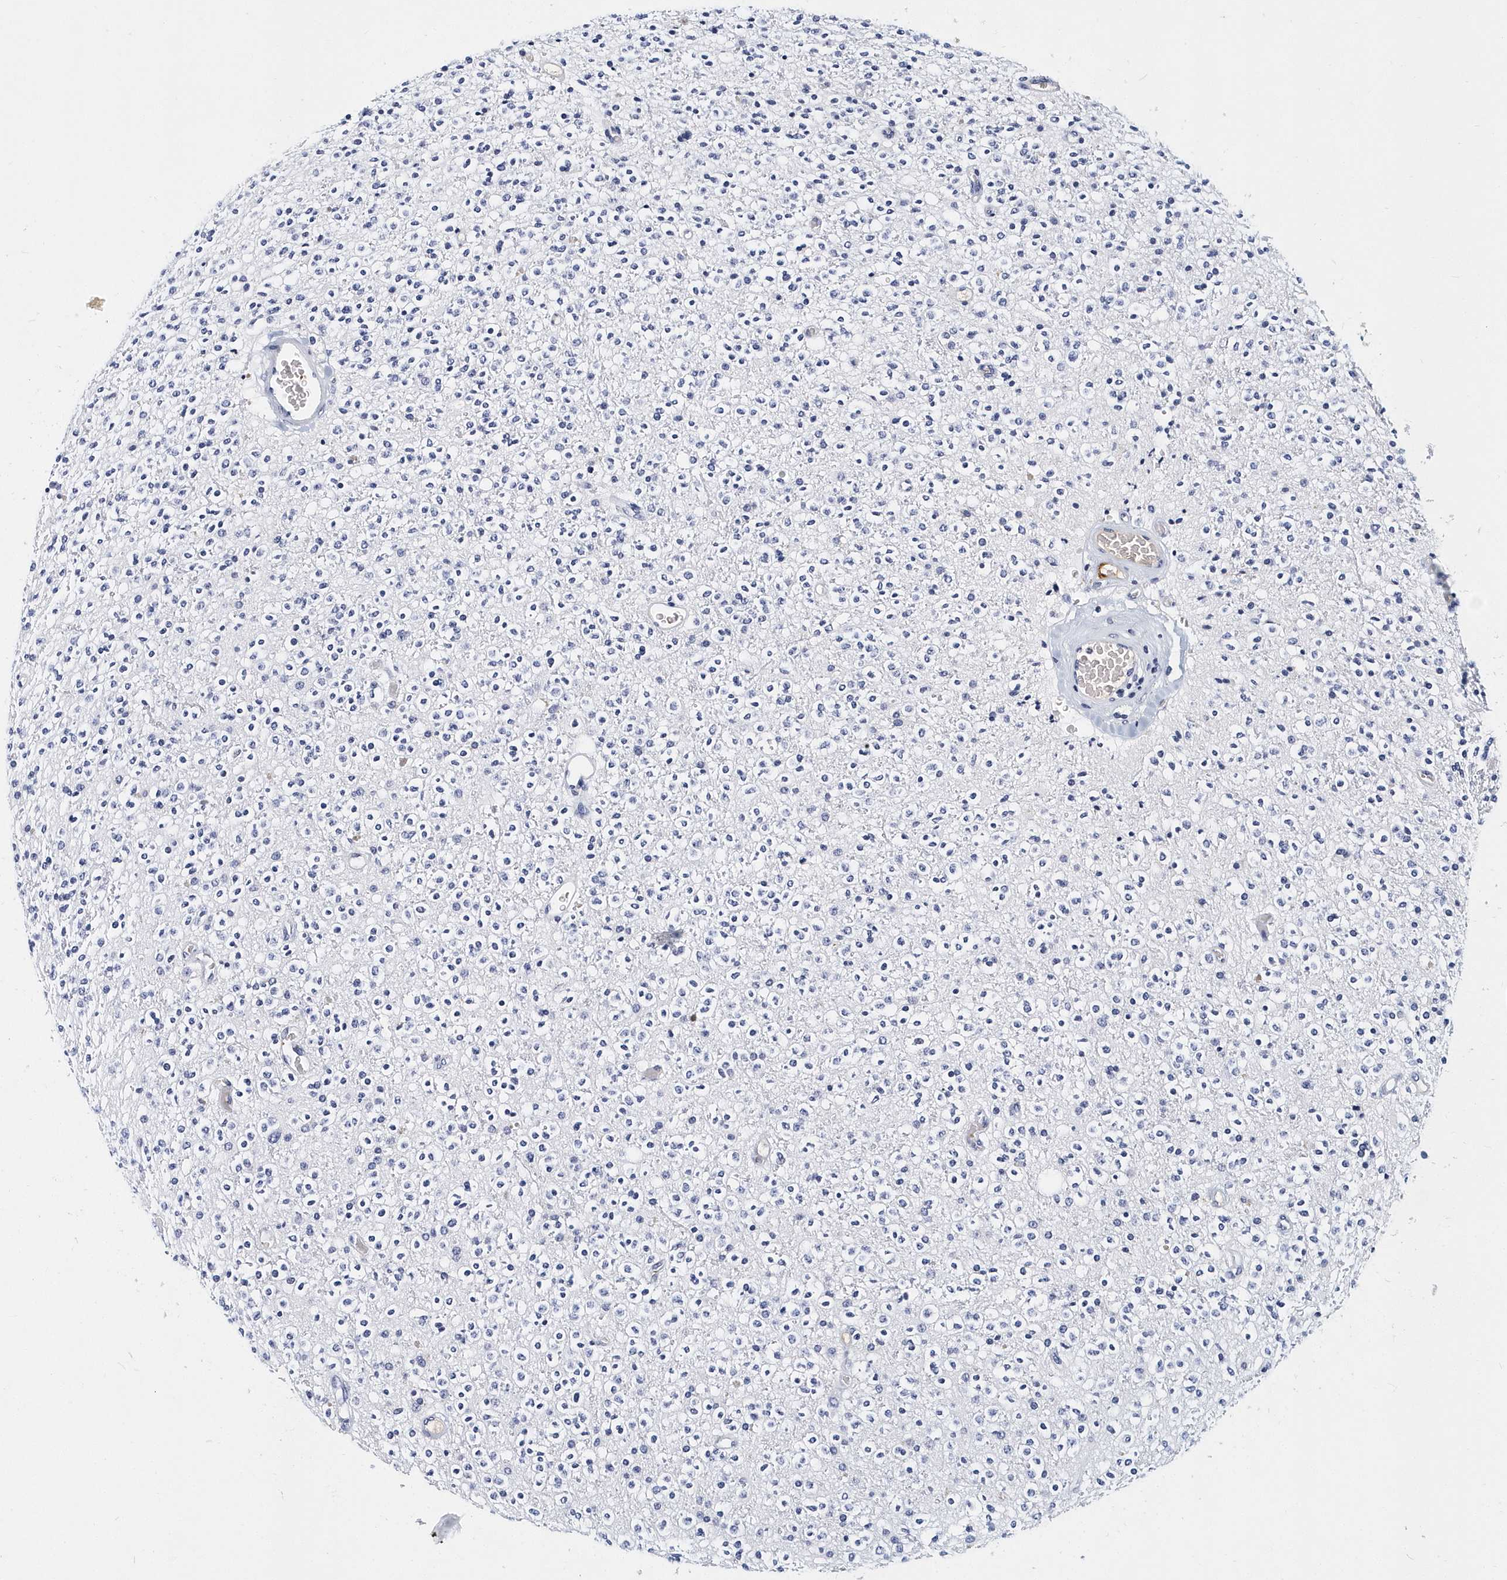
{"staining": {"intensity": "negative", "quantity": "none", "location": "none"}, "tissue": "glioma", "cell_type": "Tumor cells", "image_type": "cancer", "snomed": [{"axis": "morphology", "description": "Glioma, malignant, High grade"}, {"axis": "topography", "description": "Brain"}], "caption": "Immunohistochemical staining of glioma exhibits no significant expression in tumor cells.", "gene": "ITGA2B", "patient": {"sex": "male", "age": 34}}